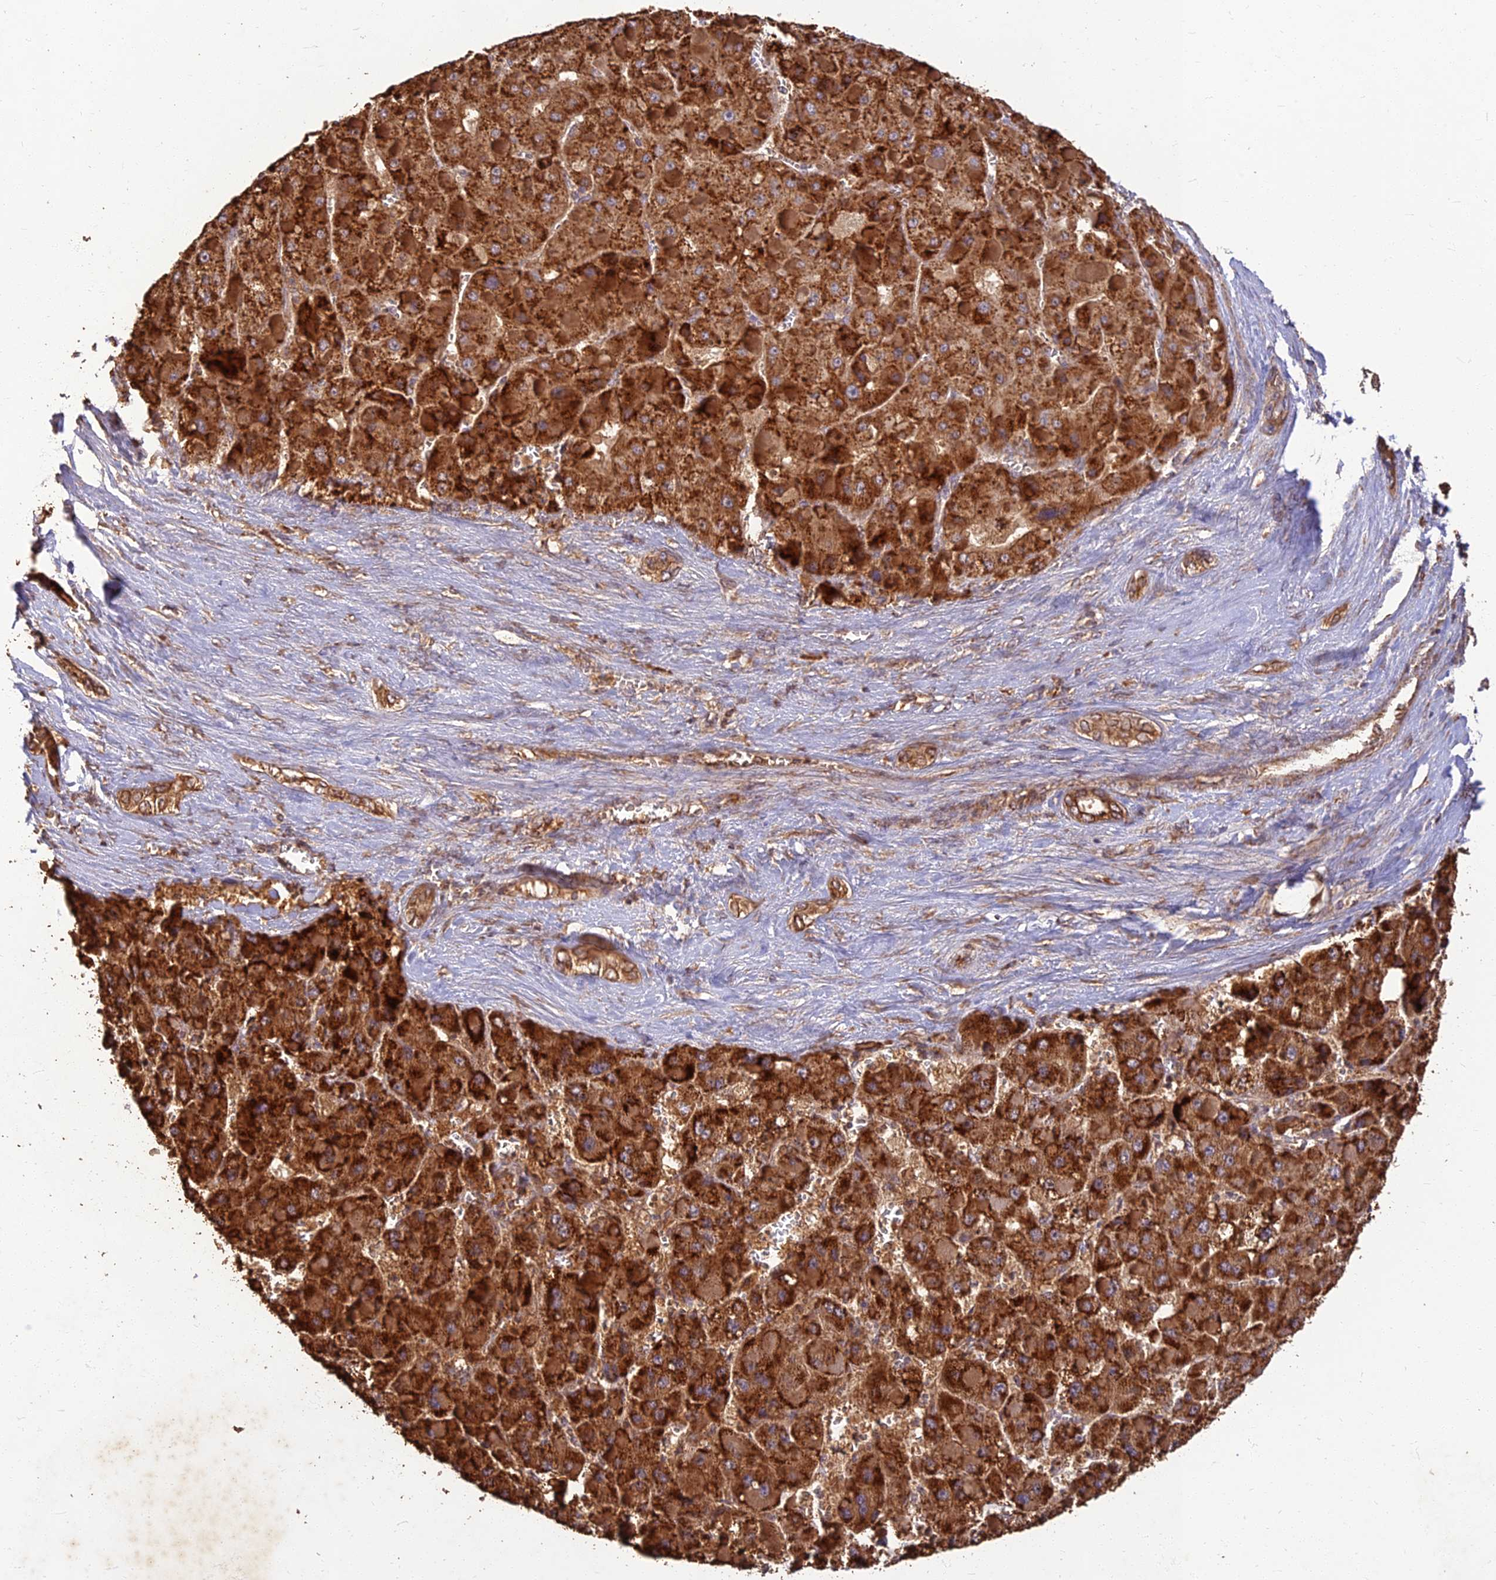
{"staining": {"intensity": "strong", "quantity": ">75%", "location": "cytoplasmic/membranous"}, "tissue": "liver cancer", "cell_type": "Tumor cells", "image_type": "cancer", "snomed": [{"axis": "morphology", "description": "Carcinoma, Hepatocellular, NOS"}, {"axis": "topography", "description": "Liver"}], "caption": "Immunohistochemical staining of human liver cancer (hepatocellular carcinoma) reveals high levels of strong cytoplasmic/membranous protein staining in about >75% of tumor cells.", "gene": "CORO1C", "patient": {"sex": "female", "age": 73}}